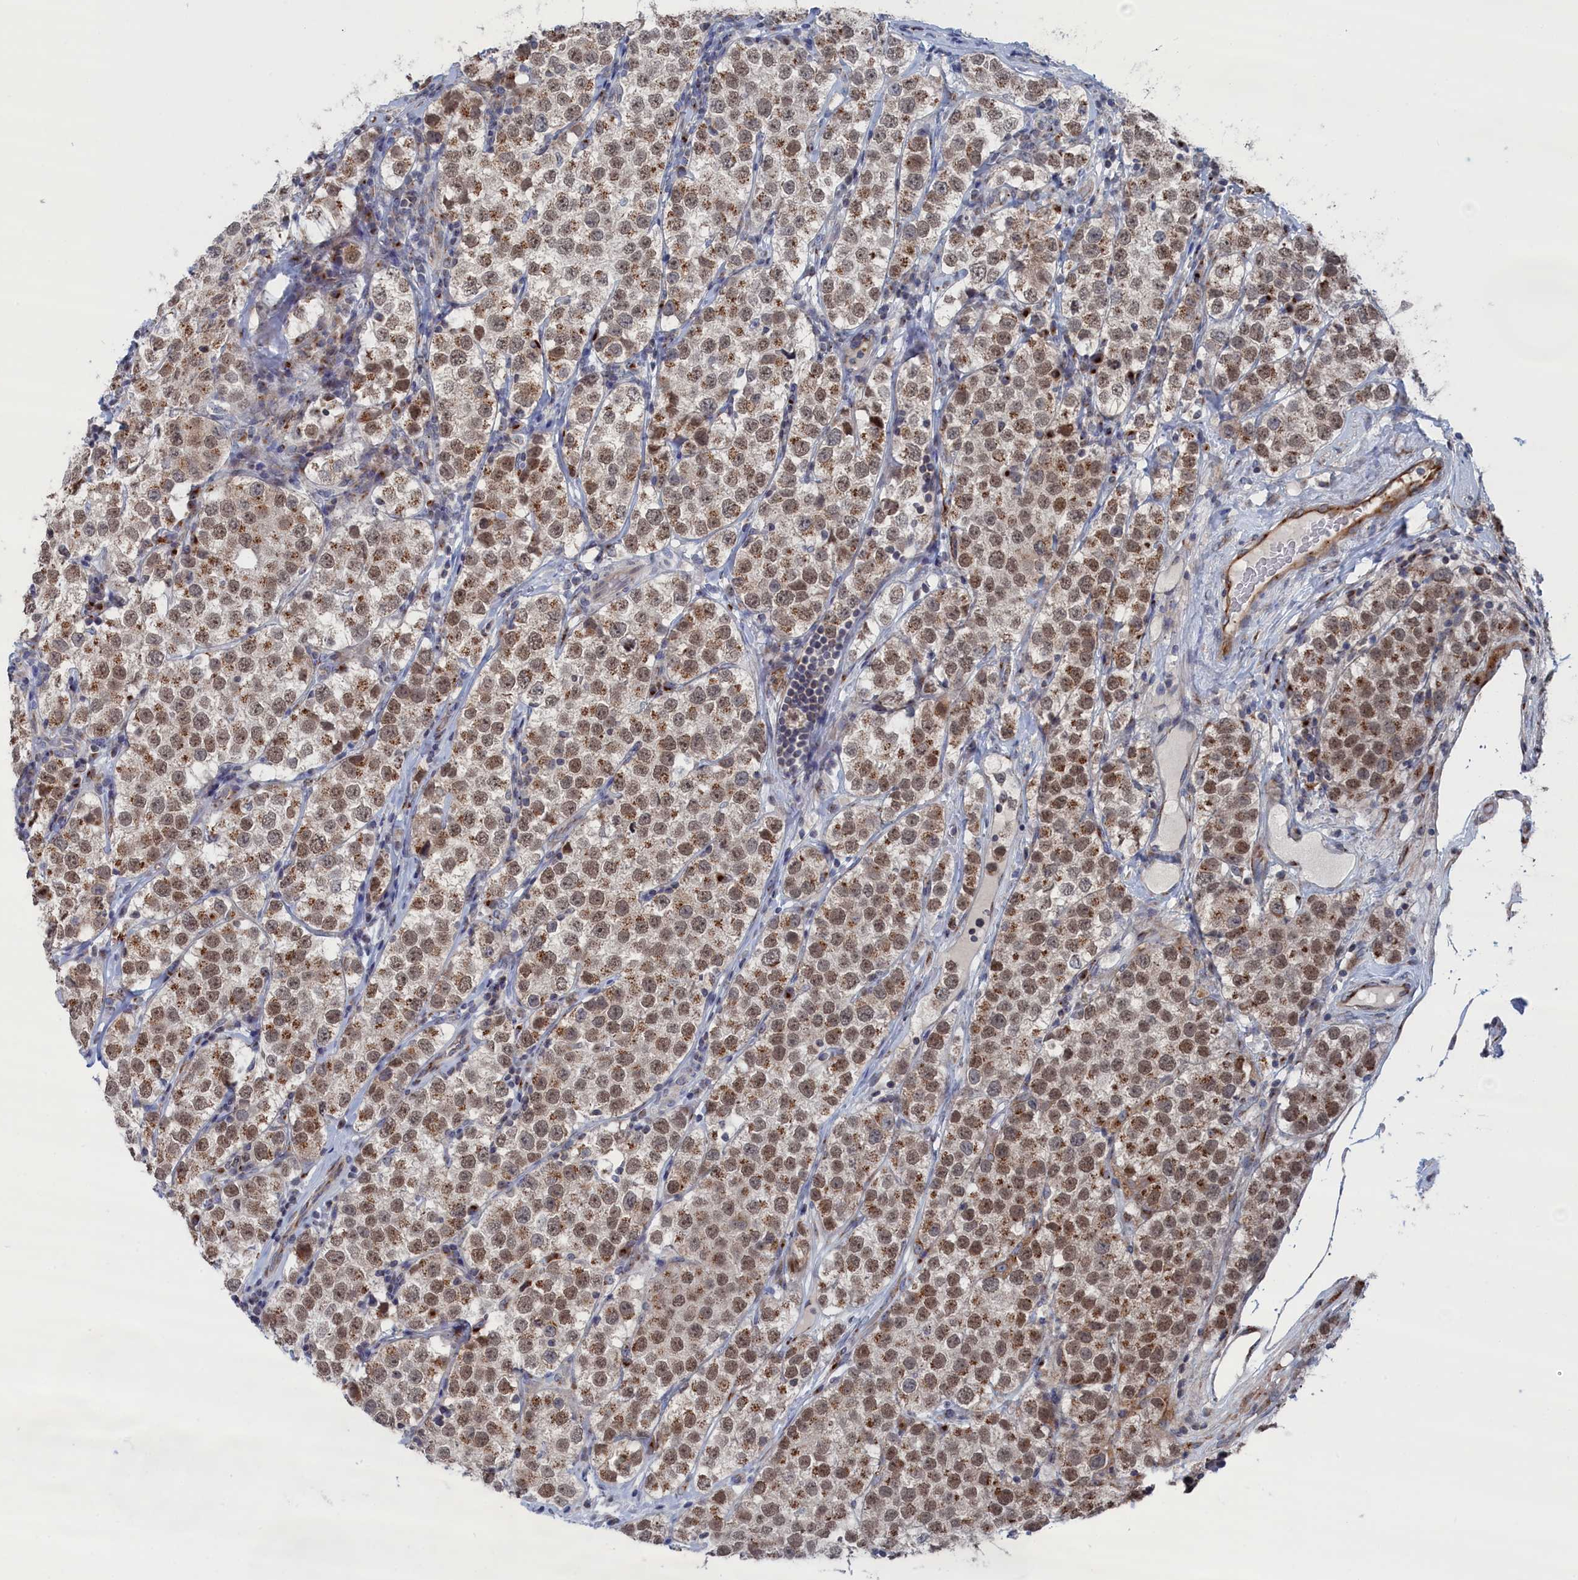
{"staining": {"intensity": "moderate", "quantity": ">75%", "location": "nuclear"}, "tissue": "testis cancer", "cell_type": "Tumor cells", "image_type": "cancer", "snomed": [{"axis": "morphology", "description": "Seminoma, NOS"}, {"axis": "topography", "description": "Testis"}], "caption": "Protein expression analysis of human testis cancer reveals moderate nuclear expression in about >75% of tumor cells.", "gene": "IRX1", "patient": {"sex": "male", "age": 34}}